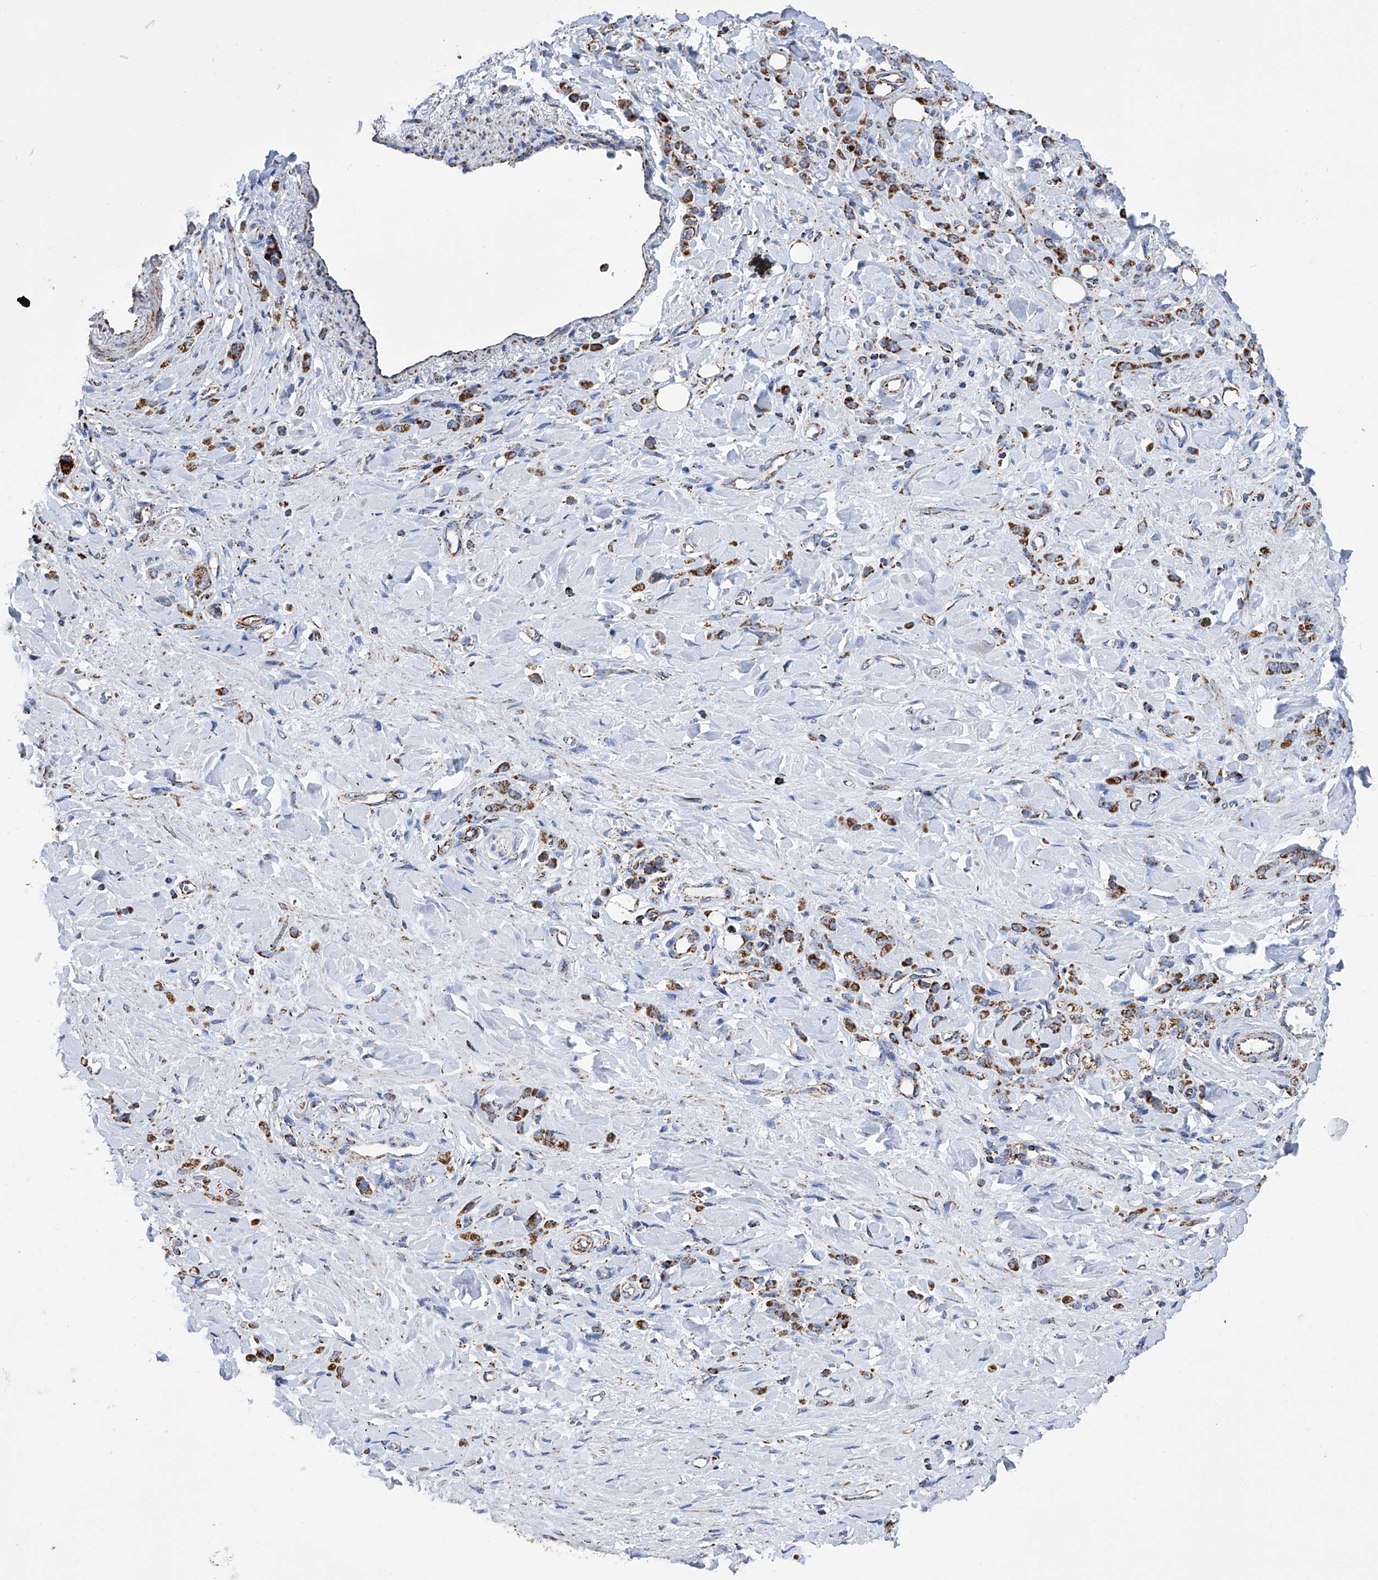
{"staining": {"intensity": "strong", "quantity": ">75%", "location": "cytoplasmic/membranous"}, "tissue": "stomach cancer", "cell_type": "Tumor cells", "image_type": "cancer", "snomed": [{"axis": "morphology", "description": "Normal tissue, NOS"}, {"axis": "morphology", "description": "Adenocarcinoma, NOS"}, {"axis": "topography", "description": "Stomach"}], "caption": "Tumor cells demonstrate strong cytoplasmic/membranous expression in about >75% of cells in adenocarcinoma (stomach).", "gene": "ATP5PF", "patient": {"sex": "male", "age": 82}}